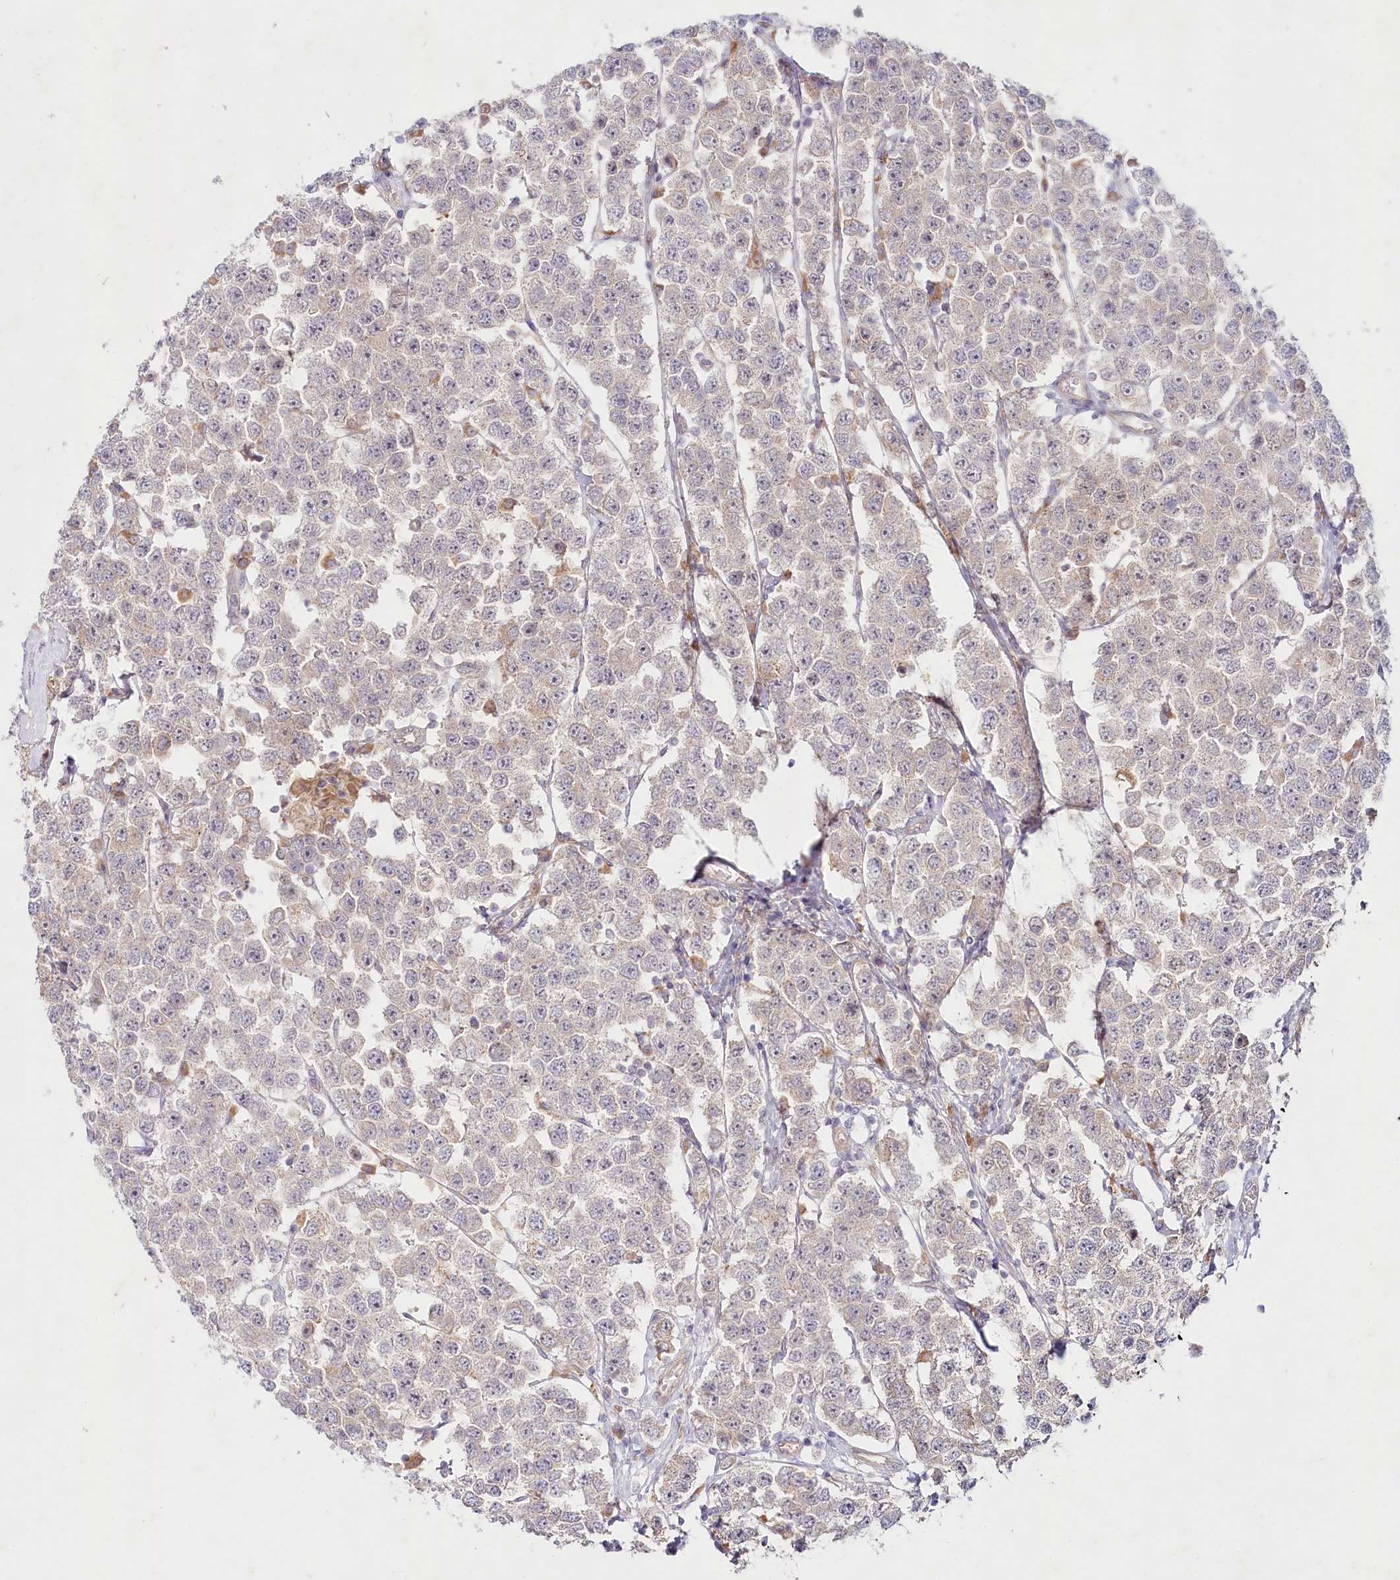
{"staining": {"intensity": "negative", "quantity": "none", "location": "none"}, "tissue": "testis cancer", "cell_type": "Tumor cells", "image_type": "cancer", "snomed": [{"axis": "morphology", "description": "Seminoma, NOS"}, {"axis": "topography", "description": "Testis"}], "caption": "There is no significant expression in tumor cells of testis seminoma.", "gene": "TNIP1", "patient": {"sex": "male", "age": 28}}